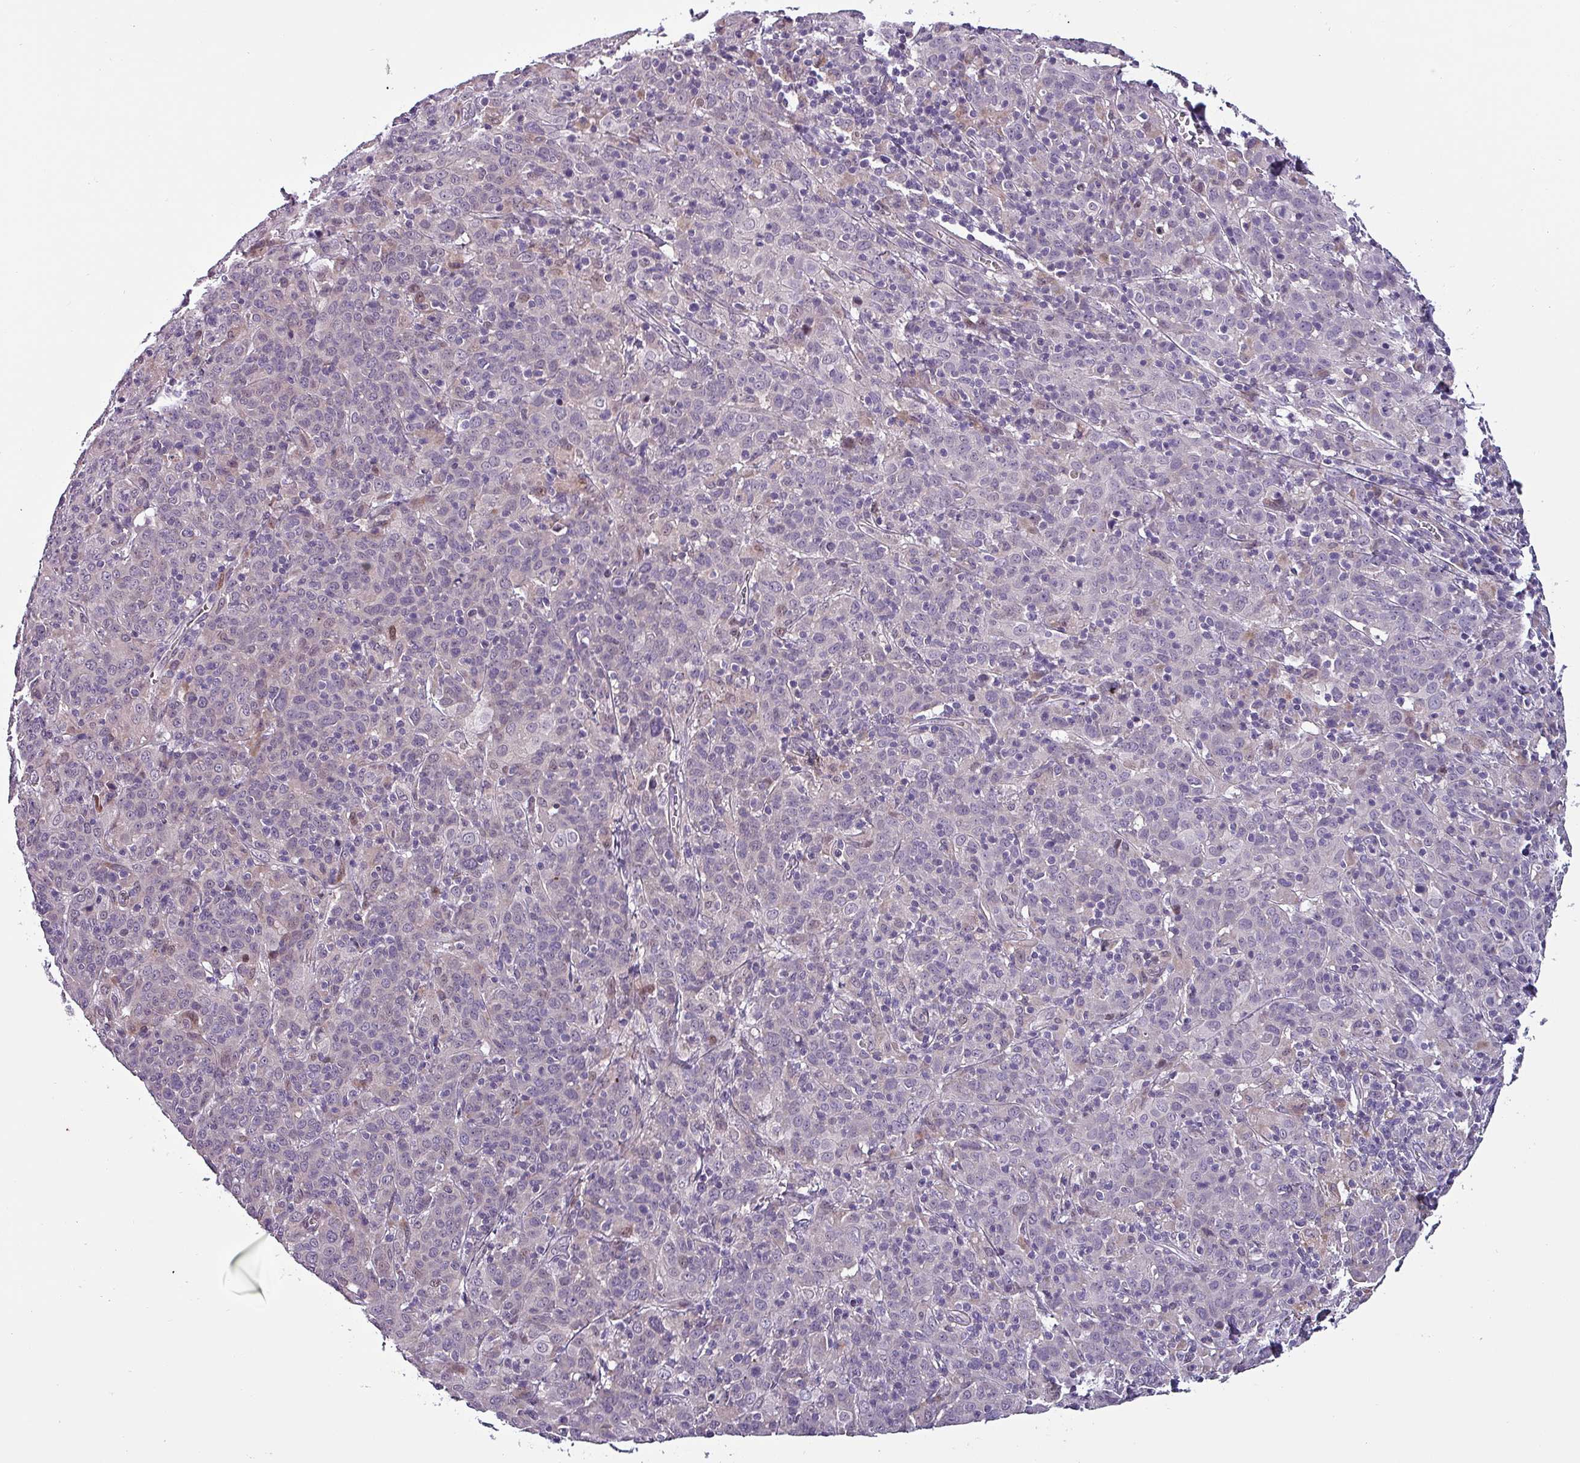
{"staining": {"intensity": "negative", "quantity": "none", "location": "none"}, "tissue": "cervical cancer", "cell_type": "Tumor cells", "image_type": "cancer", "snomed": [{"axis": "morphology", "description": "Squamous cell carcinoma, NOS"}, {"axis": "topography", "description": "Cervix"}], "caption": "Tumor cells show no significant staining in cervical squamous cell carcinoma.", "gene": "GRAPL", "patient": {"sex": "female", "age": 67}}